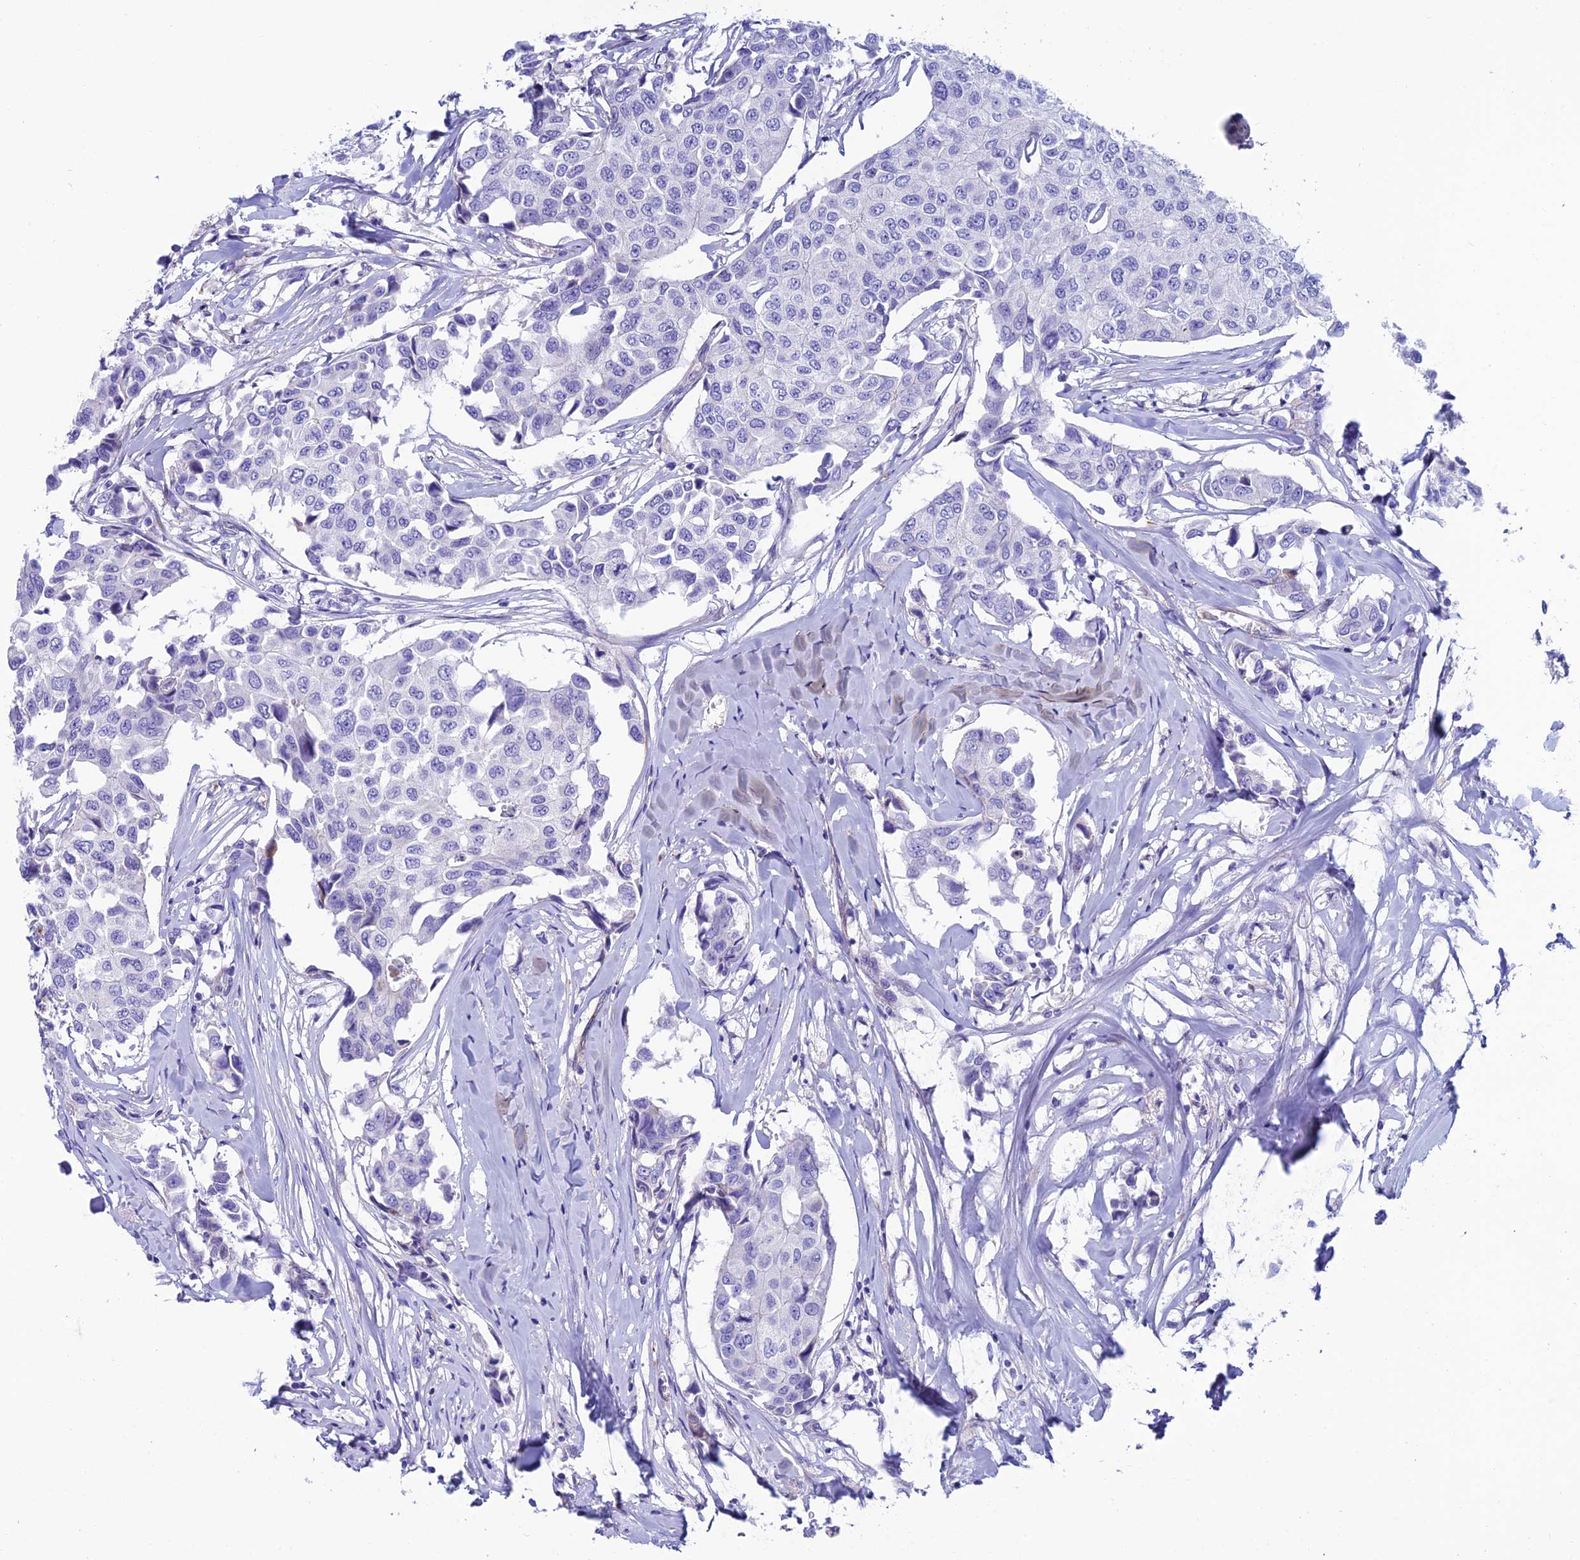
{"staining": {"intensity": "negative", "quantity": "none", "location": "none"}, "tissue": "breast cancer", "cell_type": "Tumor cells", "image_type": "cancer", "snomed": [{"axis": "morphology", "description": "Duct carcinoma"}, {"axis": "topography", "description": "Breast"}], "caption": "Immunohistochemistry (IHC) of breast cancer shows no positivity in tumor cells.", "gene": "MACIR", "patient": {"sex": "female", "age": 80}}